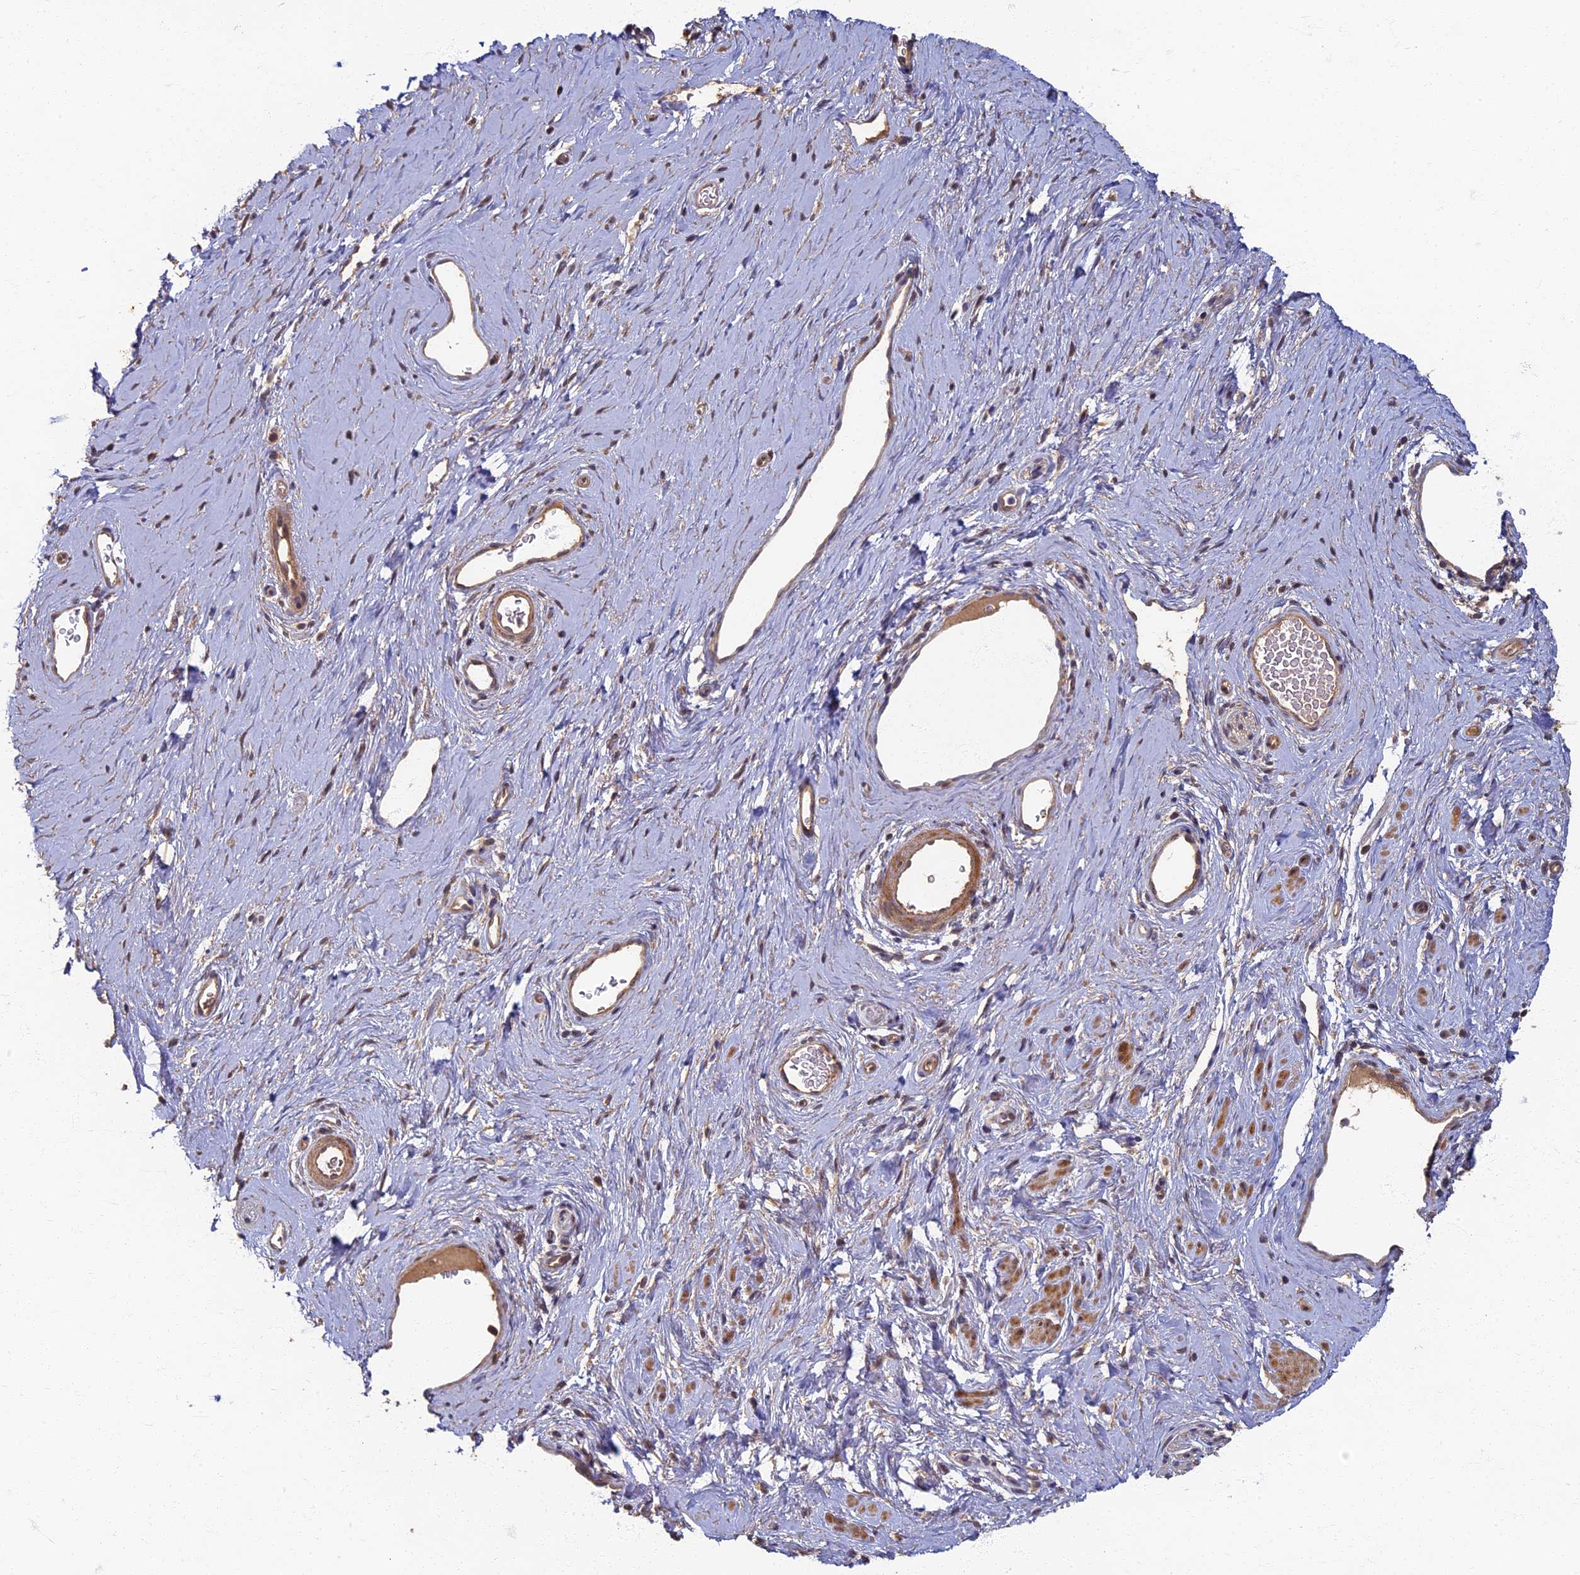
{"staining": {"intensity": "moderate", "quantity": ">75%", "location": "cytoplasmic/membranous"}, "tissue": "adipose tissue", "cell_type": "Adipocytes", "image_type": "normal", "snomed": [{"axis": "morphology", "description": "Normal tissue, NOS"}, {"axis": "morphology", "description": "Adenocarcinoma, NOS"}, {"axis": "topography", "description": "Rectum"}, {"axis": "topography", "description": "Vagina"}, {"axis": "topography", "description": "Peripheral nerve tissue"}], "caption": "This is an image of immunohistochemistry (IHC) staining of normal adipose tissue, which shows moderate staining in the cytoplasmic/membranous of adipocytes.", "gene": "RSPH3", "patient": {"sex": "female", "age": 71}}